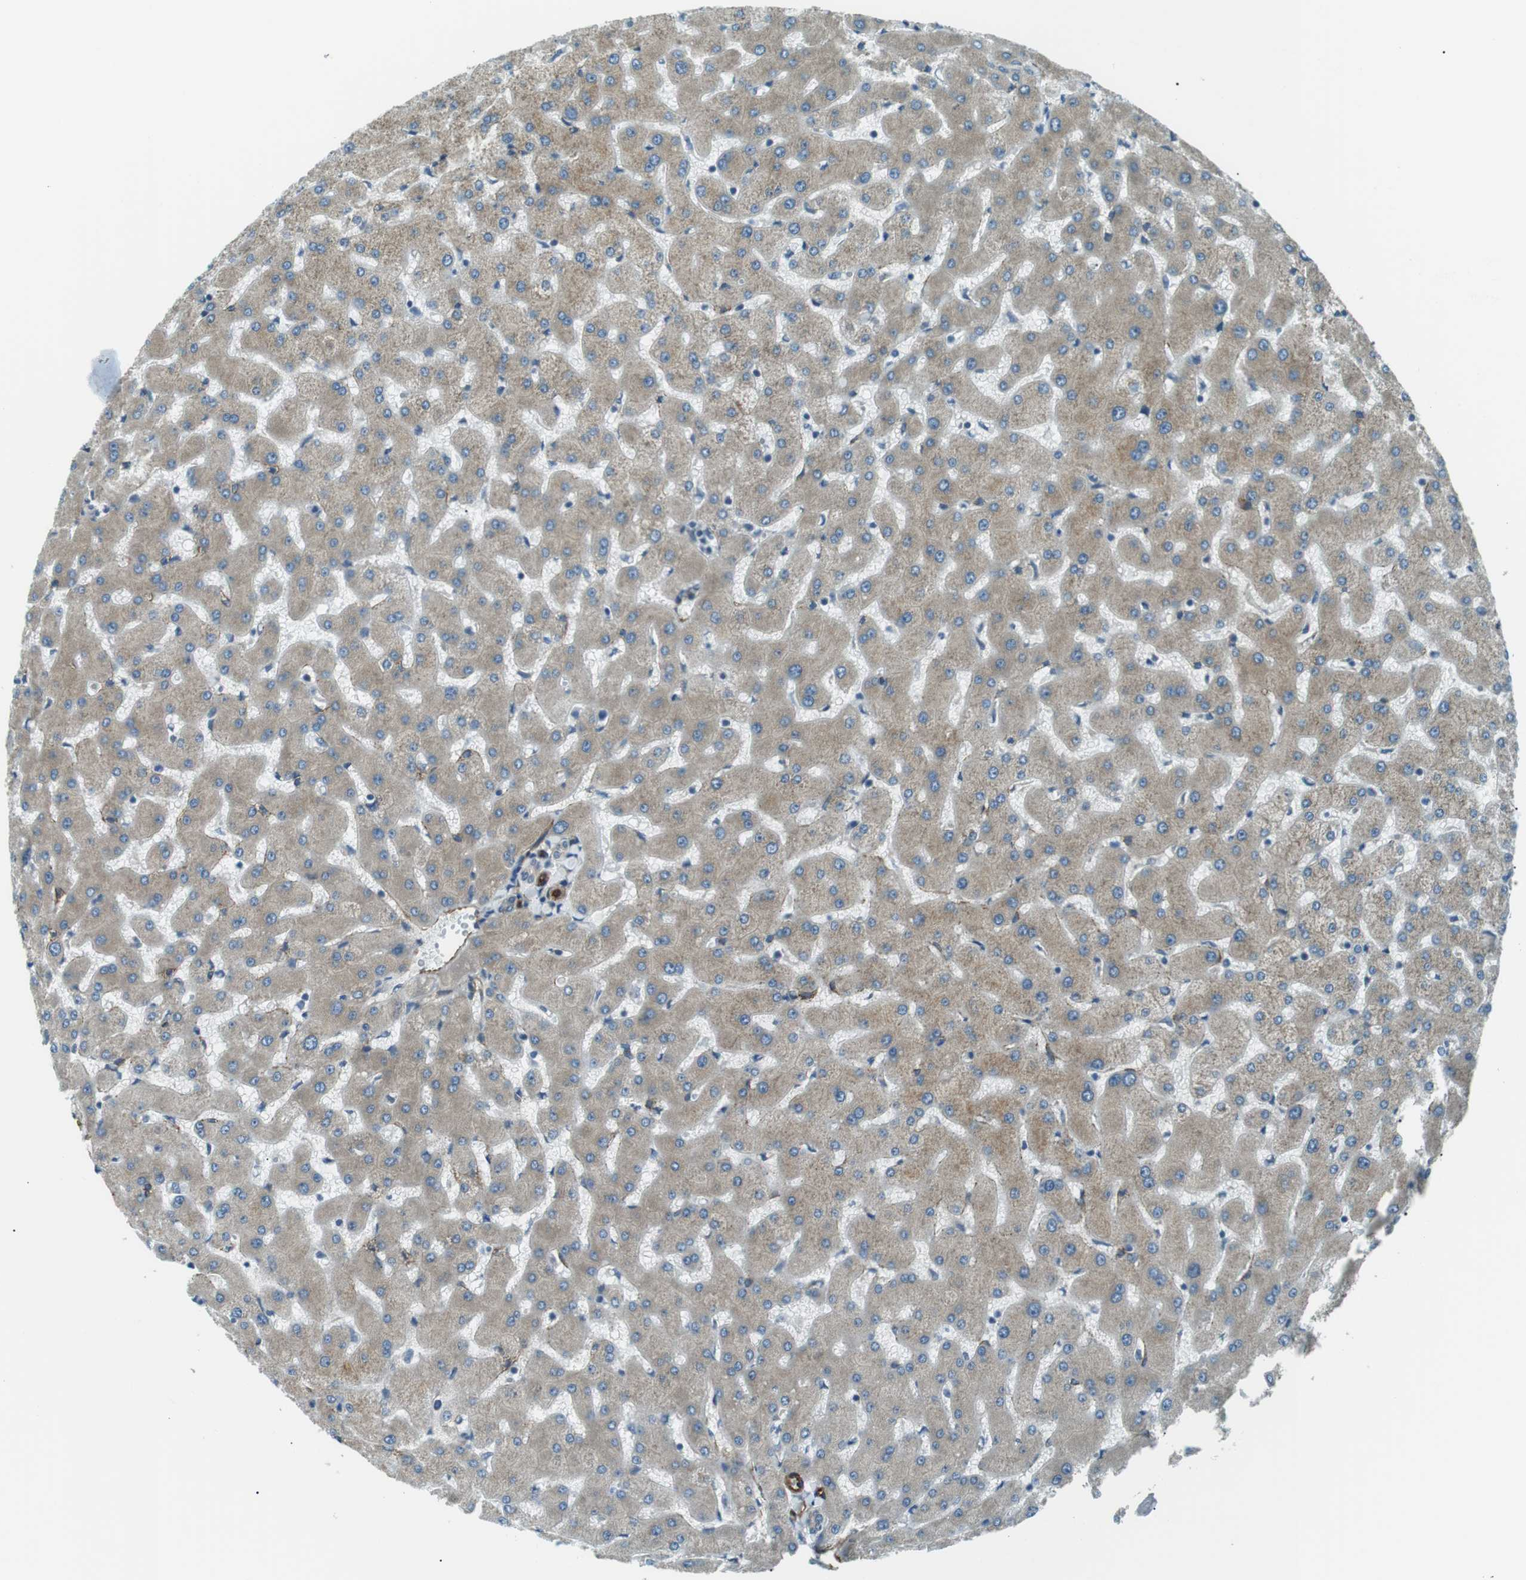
{"staining": {"intensity": "weak", "quantity": ">75%", "location": "cytoplasmic/membranous"}, "tissue": "liver", "cell_type": "Cholangiocytes", "image_type": "normal", "snomed": [{"axis": "morphology", "description": "Normal tissue, NOS"}, {"axis": "topography", "description": "Liver"}], "caption": "Immunohistochemistry of unremarkable liver reveals low levels of weak cytoplasmic/membranous positivity in approximately >75% of cholangiocytes. The staining is performed using DAB (3,3'-diaminobenzidine) brown chromogen to label protein expression. The nuclei are counter-stained blue using hematoxylin.", "gene": "ODR4", "patient": {"sex": "female", "age": 63}}